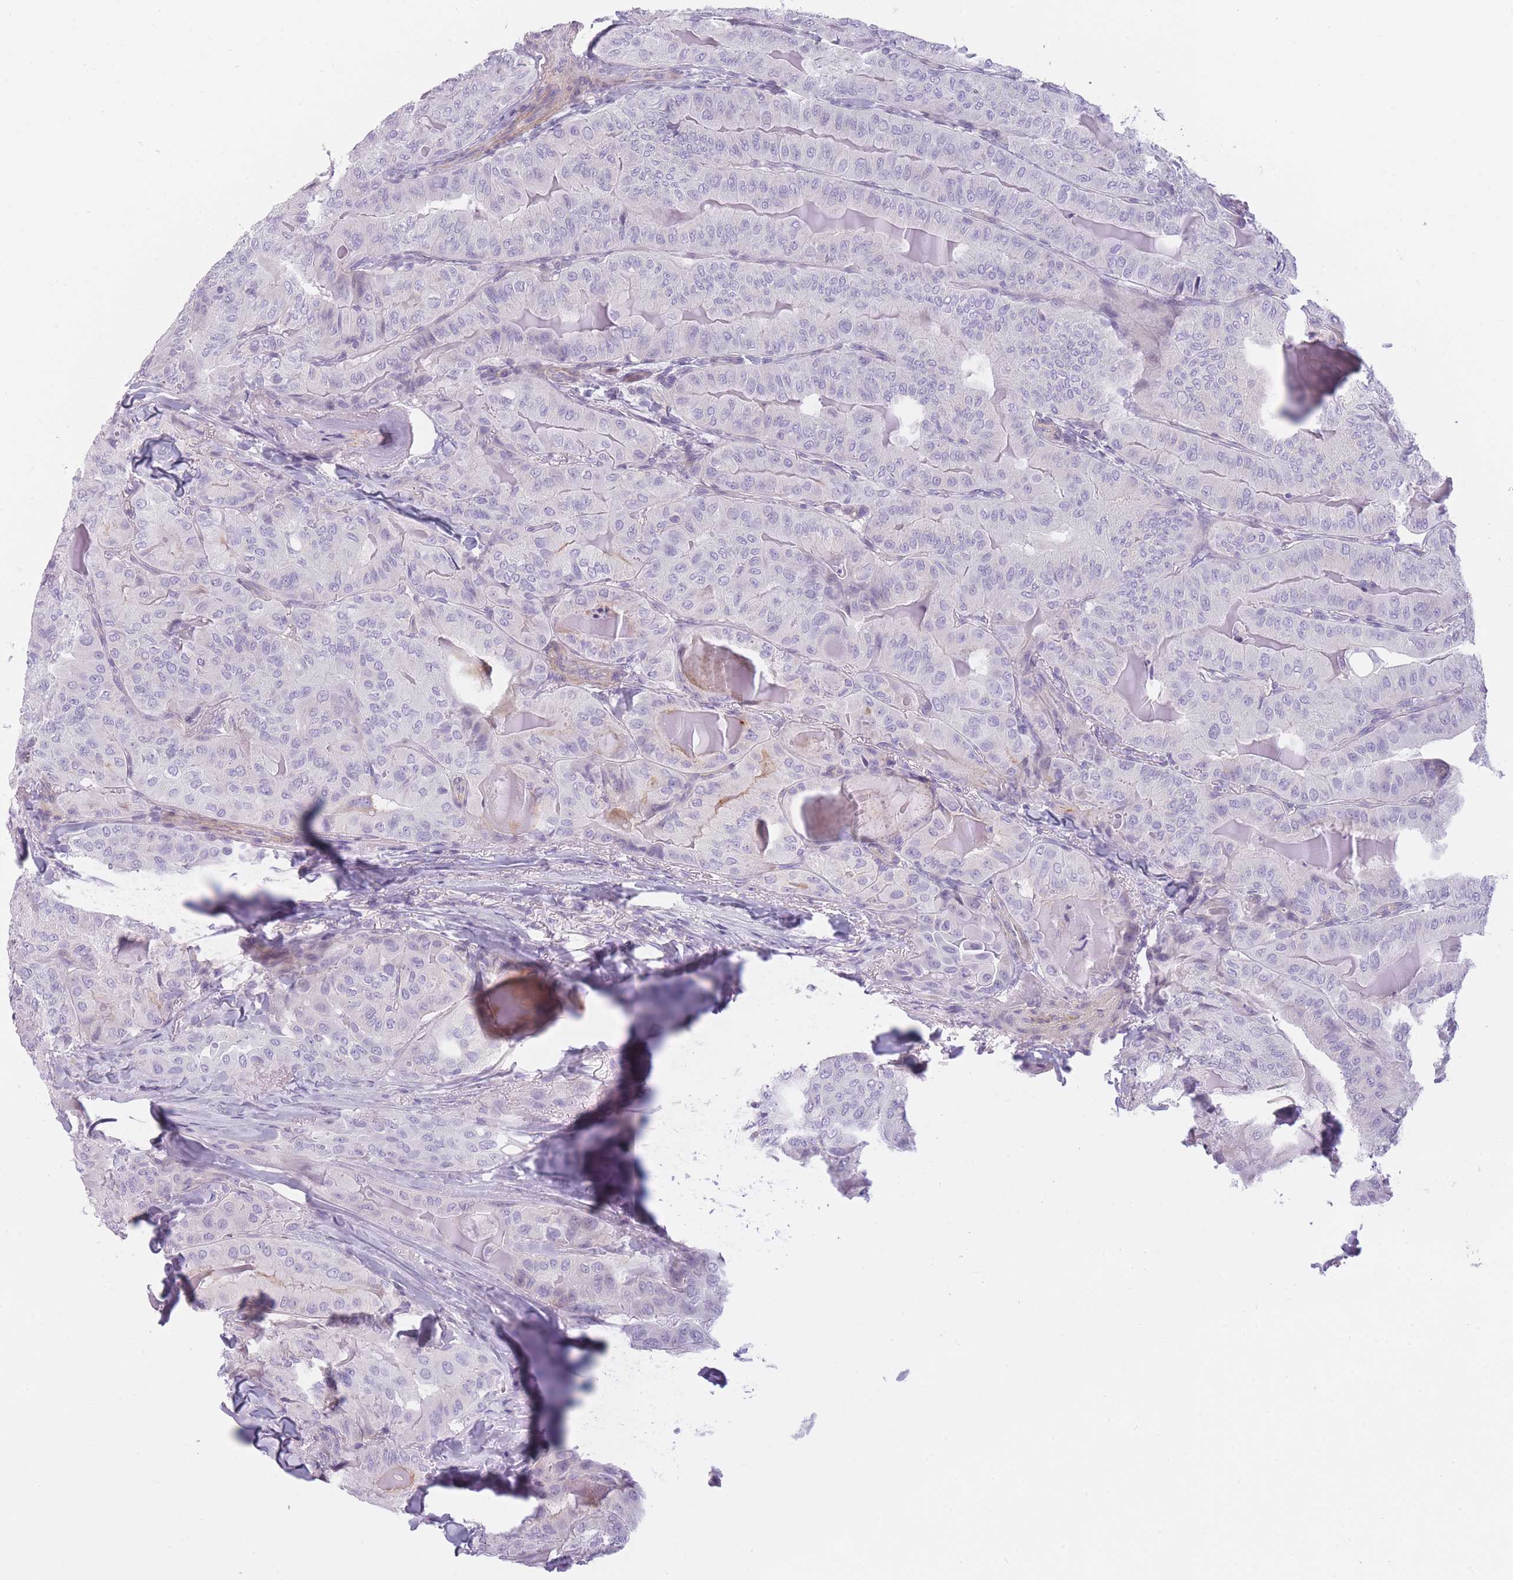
{"staining": {"intensity": "negative", "quantity": "none", "location": "none"}, "tissue": "thyroid cancer", "cell_type": "Tumor cells", "image_type": "cancer", "snomed": [{"axis": "morphology", "description": "Papillary adenocarcinoma, NOS"}, {"axis": "topography", "description": "Thyroid gland"}], "caption": "Histopathology image shows no significant protein staining in tumor cells of thyroid cancer (papillary adenocarcinoma).", "gene": "GGT1", "patient": {"sex": "female", "age": 68}}